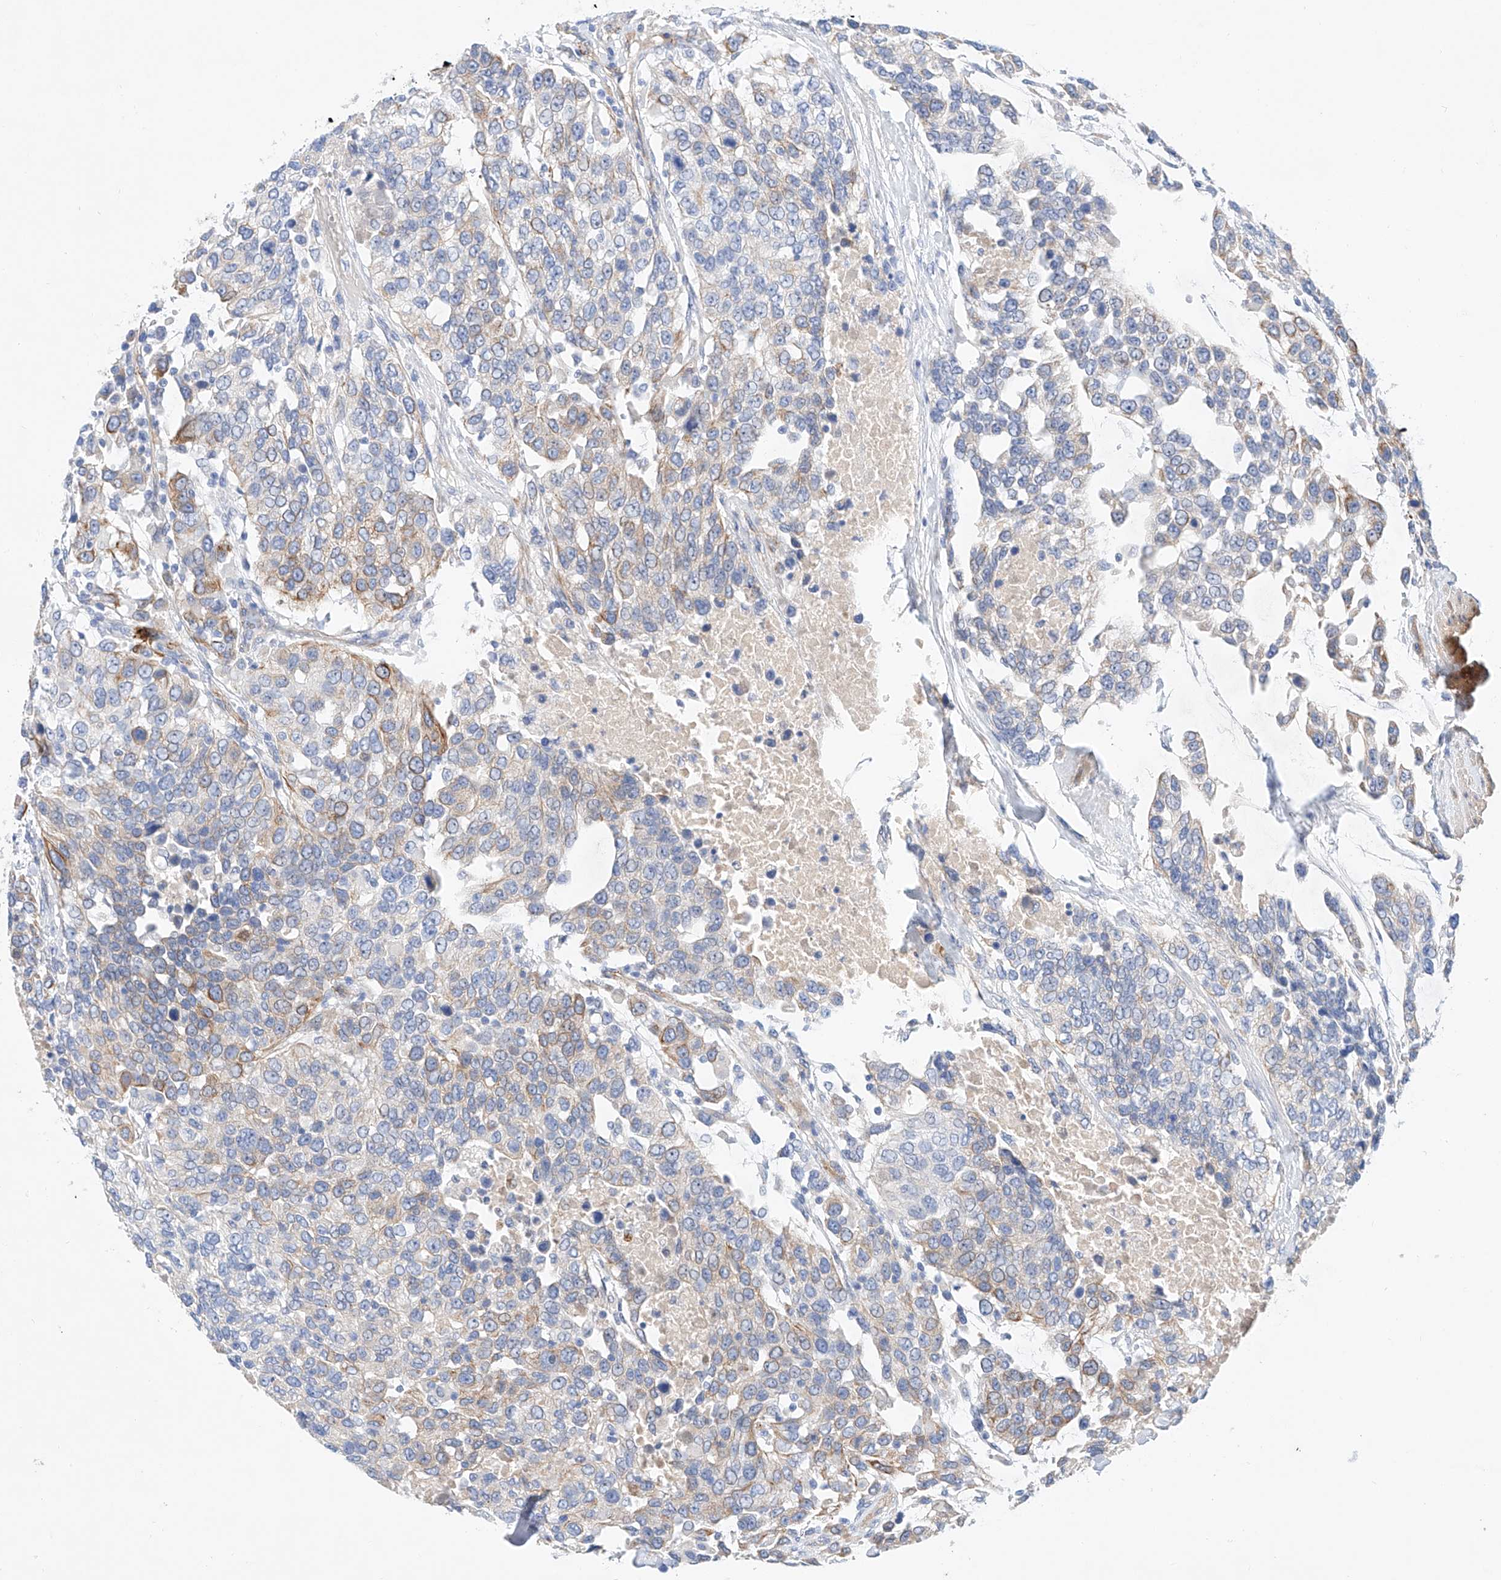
{"staining": {"intensity": "moderate", "quantity": "<25%", "location": "cytoplasmic/membranous"}, "tissue": "urothelial cancer", "cell_type": "Tumor cells", "image_type": "cancer", "snomed": [{"axis": "morphology", "description": "Urothelial carcinoma, High grade"}, {"axis": "topography", "description": "Urinary bladder"}], "caption": "Moderate cytoplasmic/membranous expression is appreciated in about <25% of tumor cells in high-grade urothelial carcinoma. Immunohistochemistry stains the protein in brown and the nuclei are stained blue.", "gene": "SBSPON", "patient": {"sex": "female", "age": 80}}